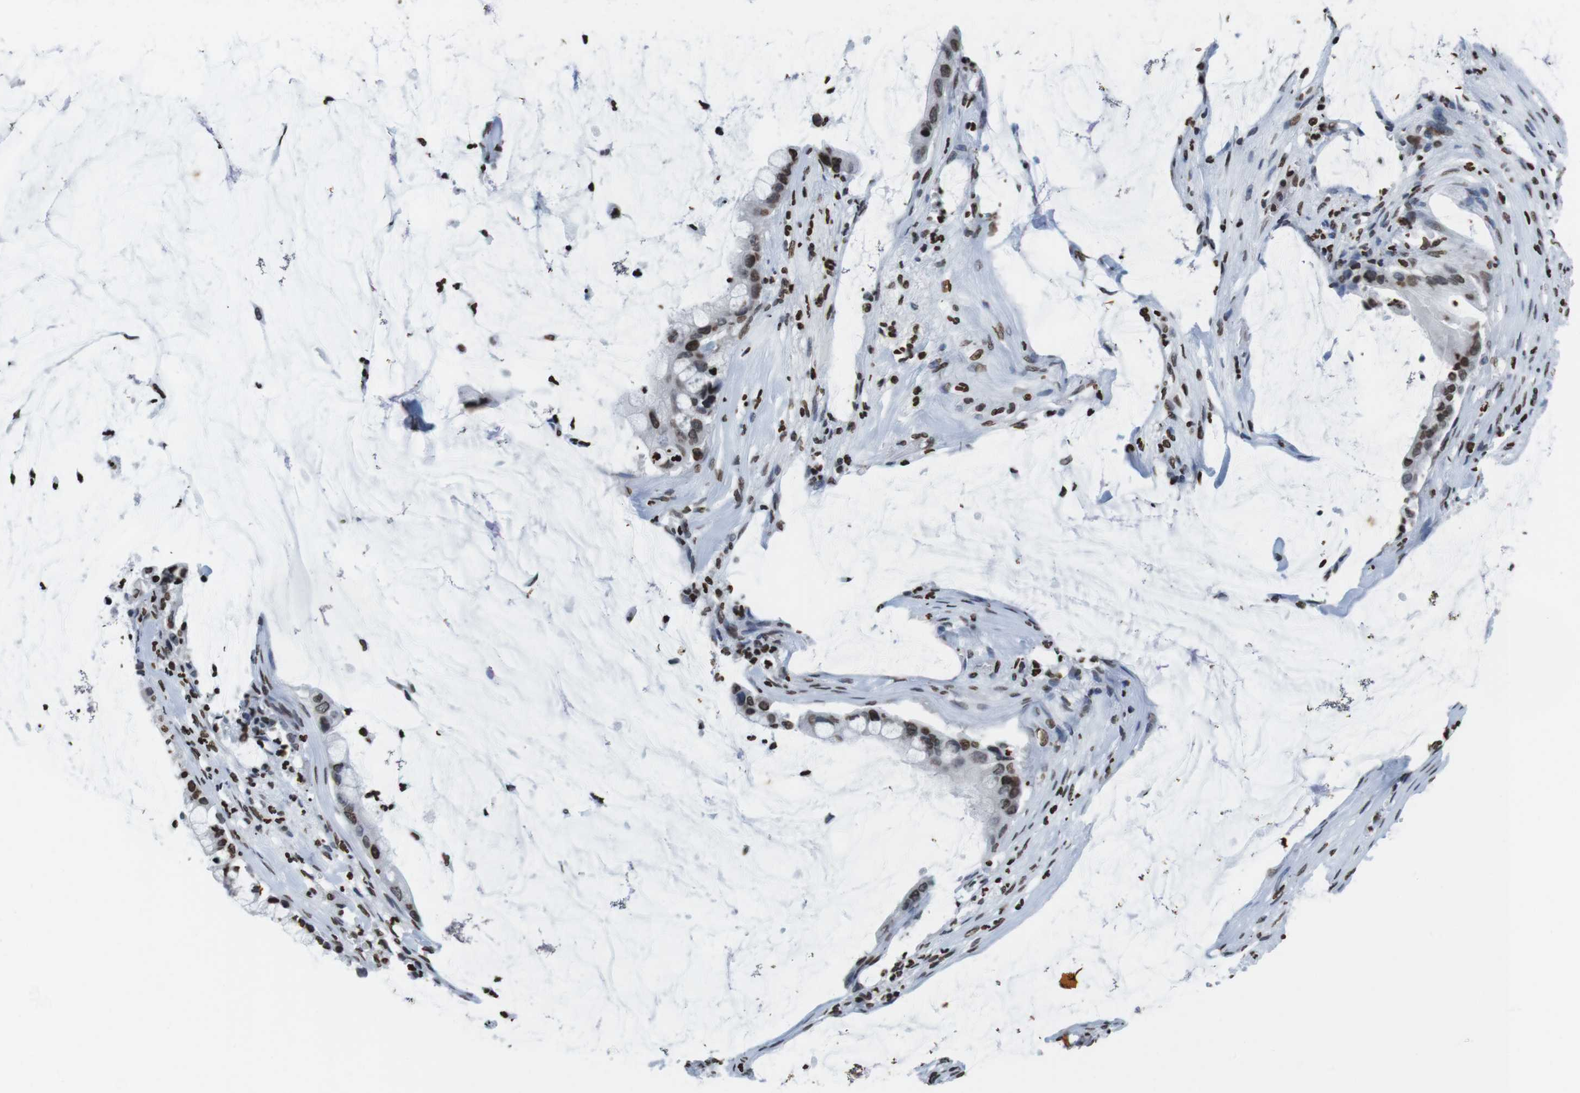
{"staining": {"intensity": "moderate", "quantity": ">75%", "location": "nuclear"}, "tissue": "pancreatic cancer", "cell_type": "Tumor cells", "image_type": "cancer", "snomed": [{"axis": "morphology", "description": "Adenocarcinoma, NOS"}, {"axis": "topography", "description": "Pancreas"}], "caption": "Tumor cells reveal medium levels of moderate nuclear staining in about >75% of cells in pancreatic cancer (adenocarcinoma). (IHC, brightfield microscopy, high magnification).", "gene": "BSX", "patient": {"sex": "male", "age": 41}}